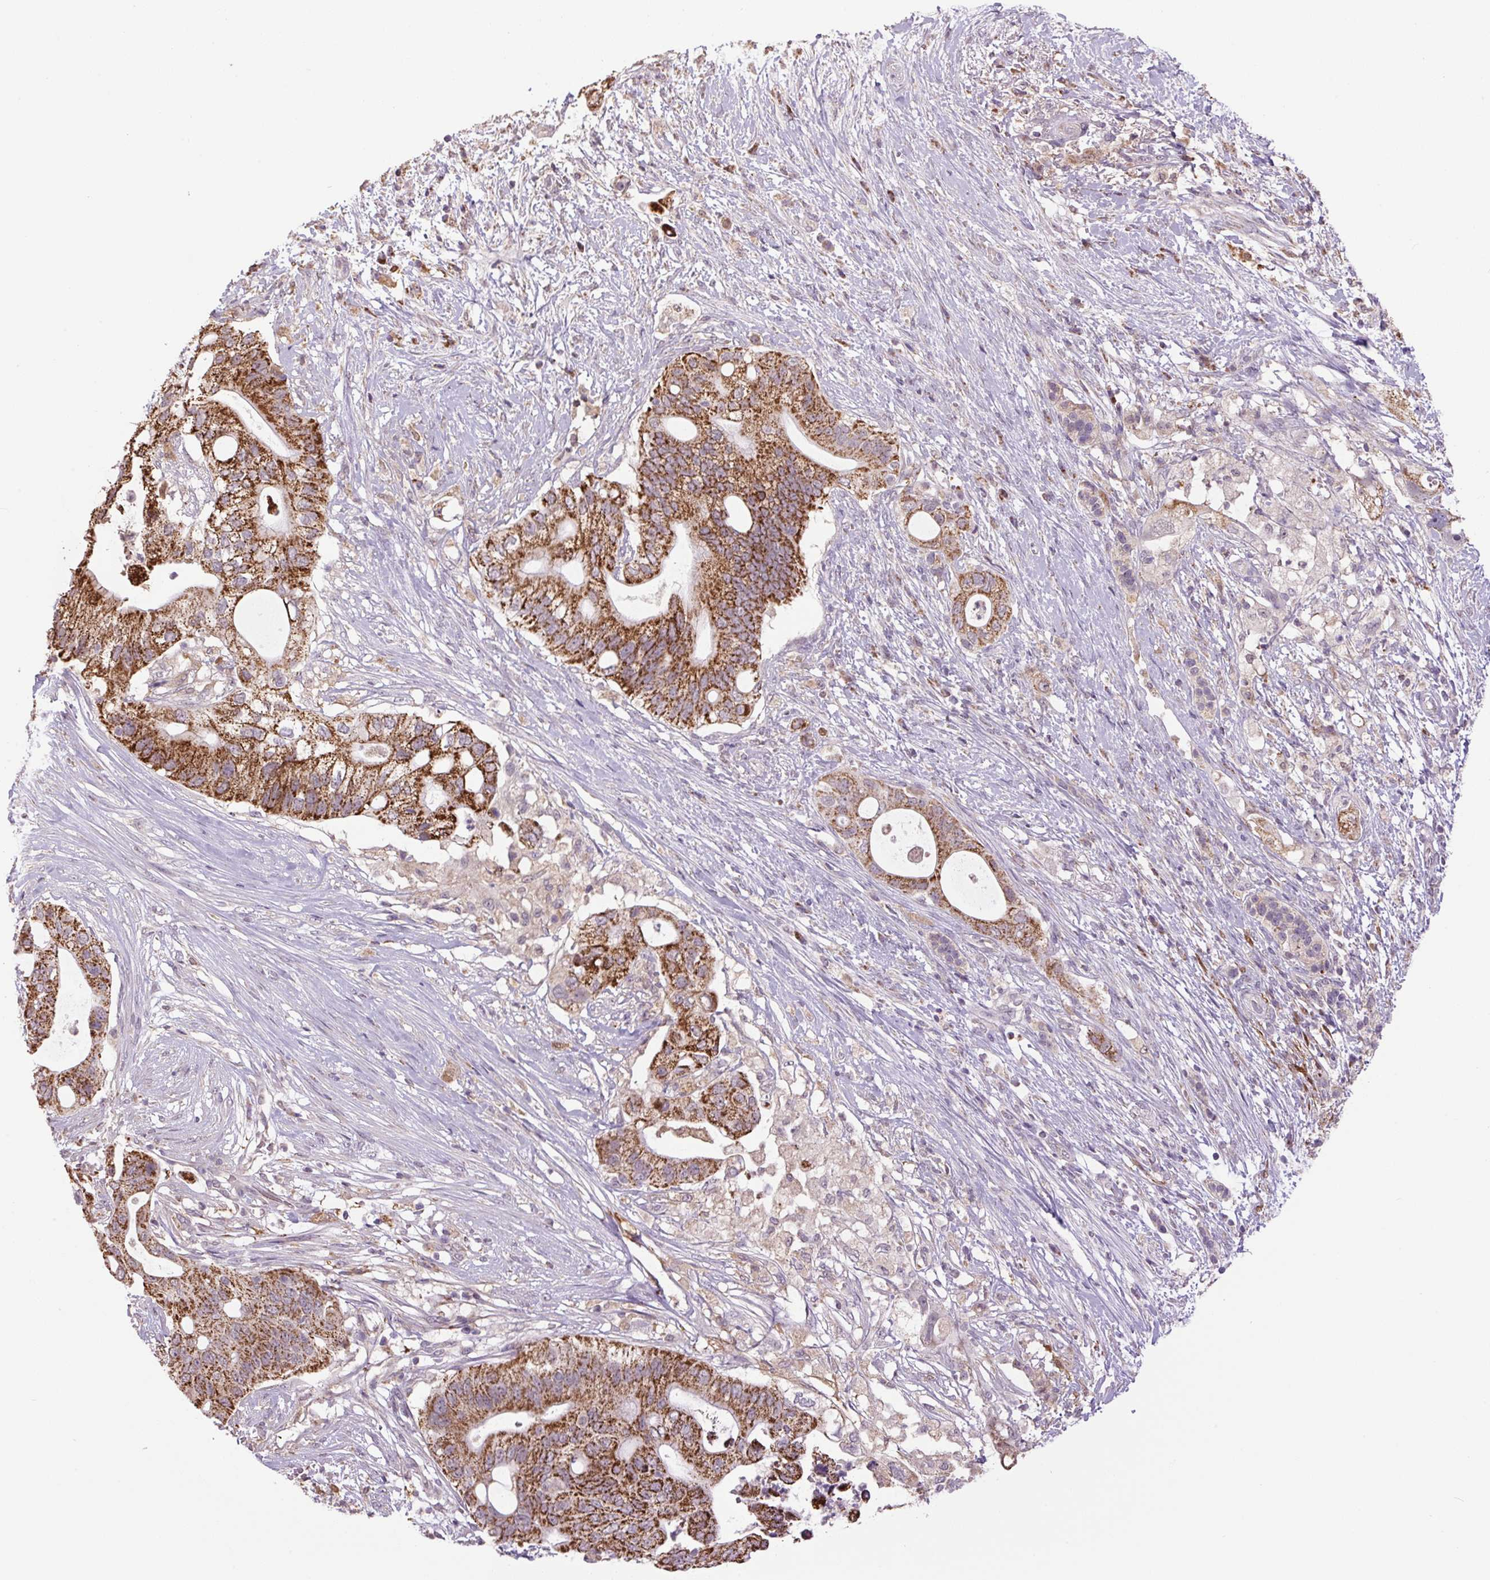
{"staining": {"intensity": "strong", "quantity": "25%-75%", "location": "cytoplasmic/membranous"}, "tissue": "pancreatic cancer", "cell_type": "Tumor cells", "image_type": "cancer", "snomed": [{"axis": "morphology", "description": "Adenocarcinoma, NOS"}, {"axis": "topography", "description": "Pancreas"}], "caption": "A high amount of strong cytoplasmic/membranous staining is present in about 25%-75% of tumor cells in adenocarcinoma (pancreatic) tissue.", "gene": "SGF29", "patient": {"sex": "female", "age": 72}}